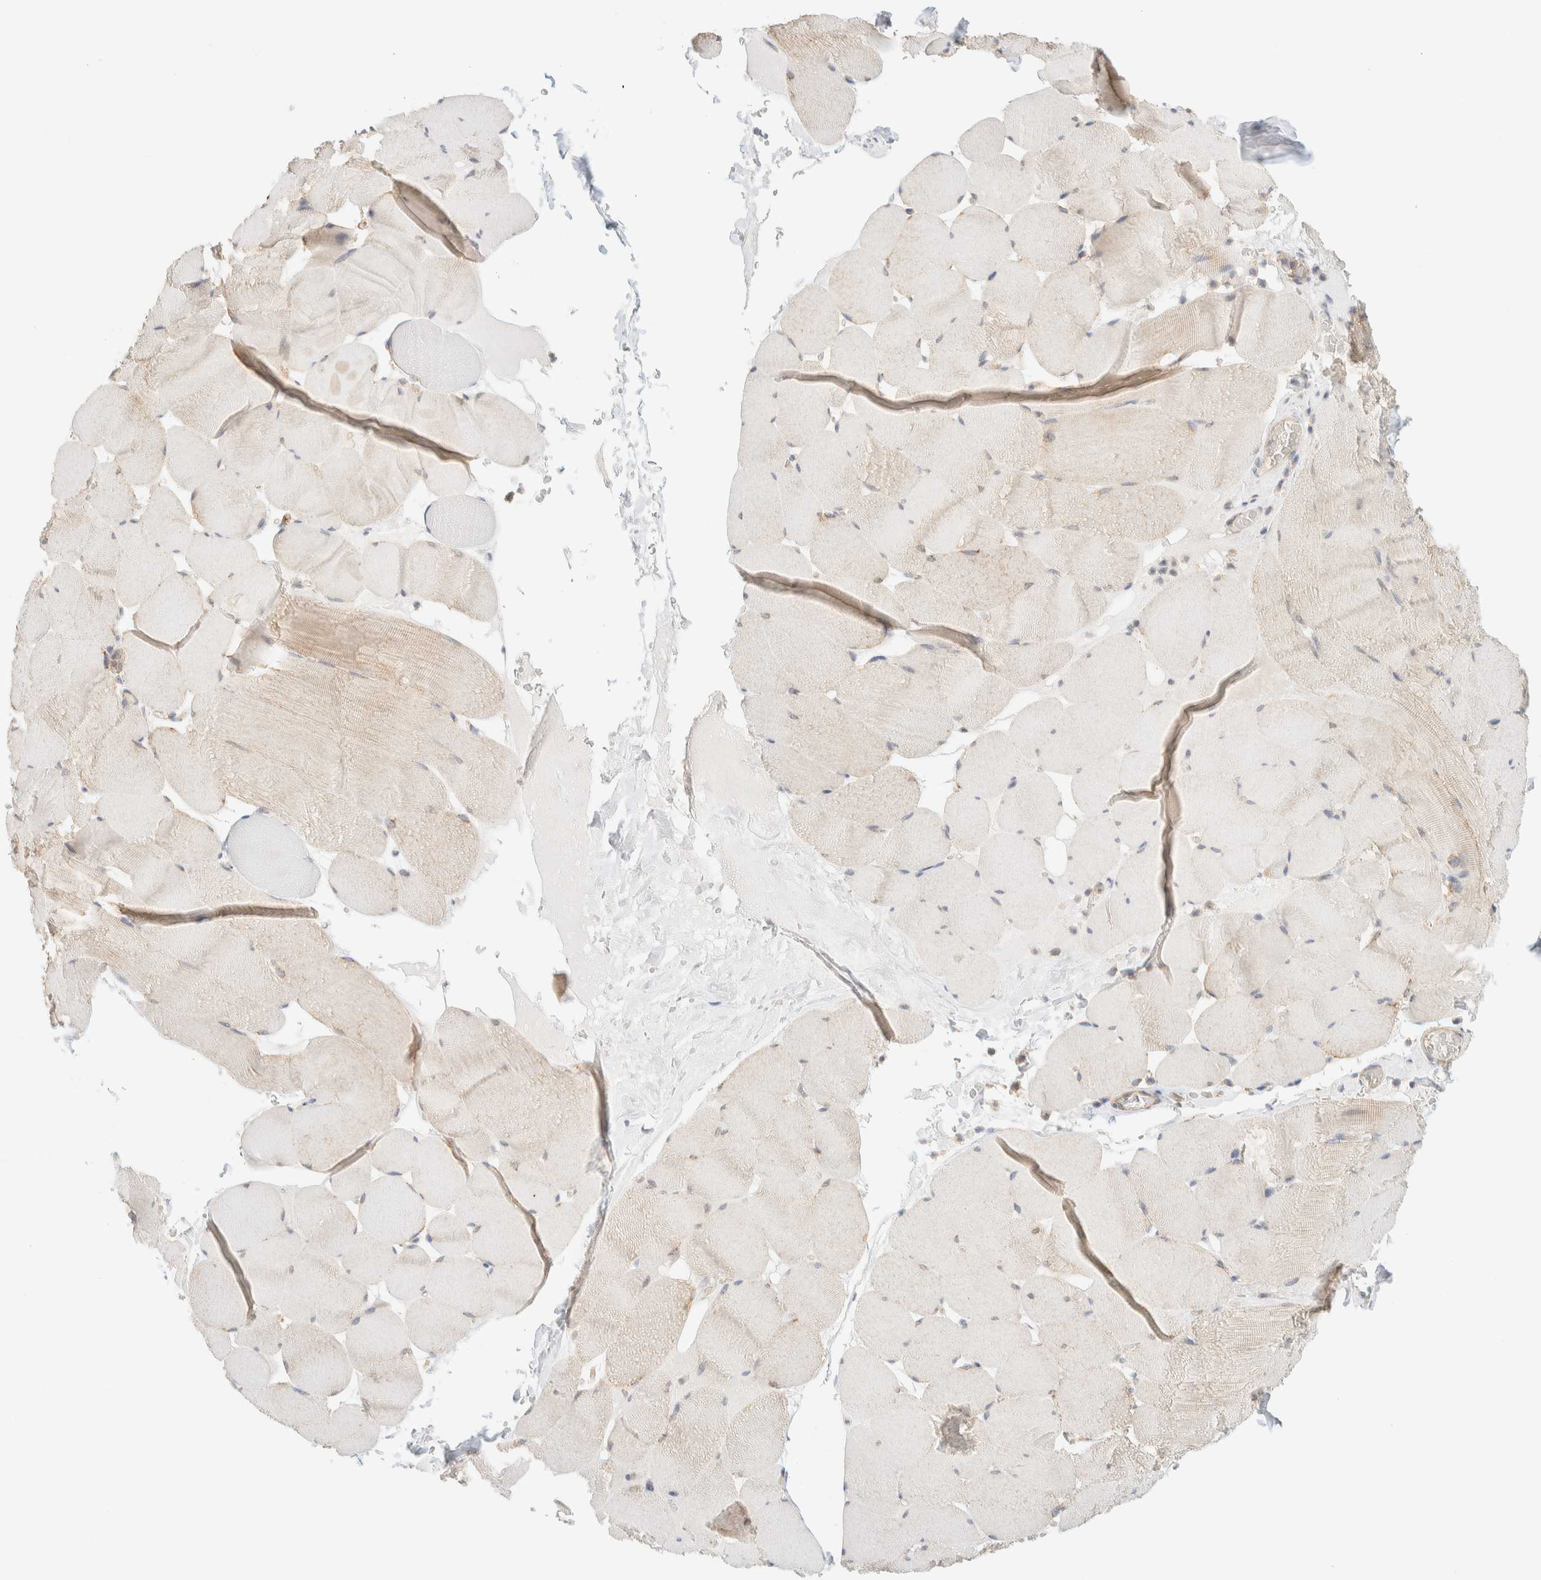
{"staining": {"intensity": "weak", "quantity": ">75%", "location": "cytoplasmic/membranous"}, "tissue": "skeletal muscle", "cell_type": "Myocytes", "image_type": "normal", "snomed": [{"axis": "morphology", "description": "Normal tissue, NOS"}, {"axis": "topography", "description": "Skeletal muscle"}], "caption": "IHC image of normal human skeletal muscle stained for a protein (brown), which displays low levels of weak cytoplasmic/membranous expression in approximately >75% of myocytes.", "gene": "TBC1D8B", "patient": {"sex": "male", "age": 62}}